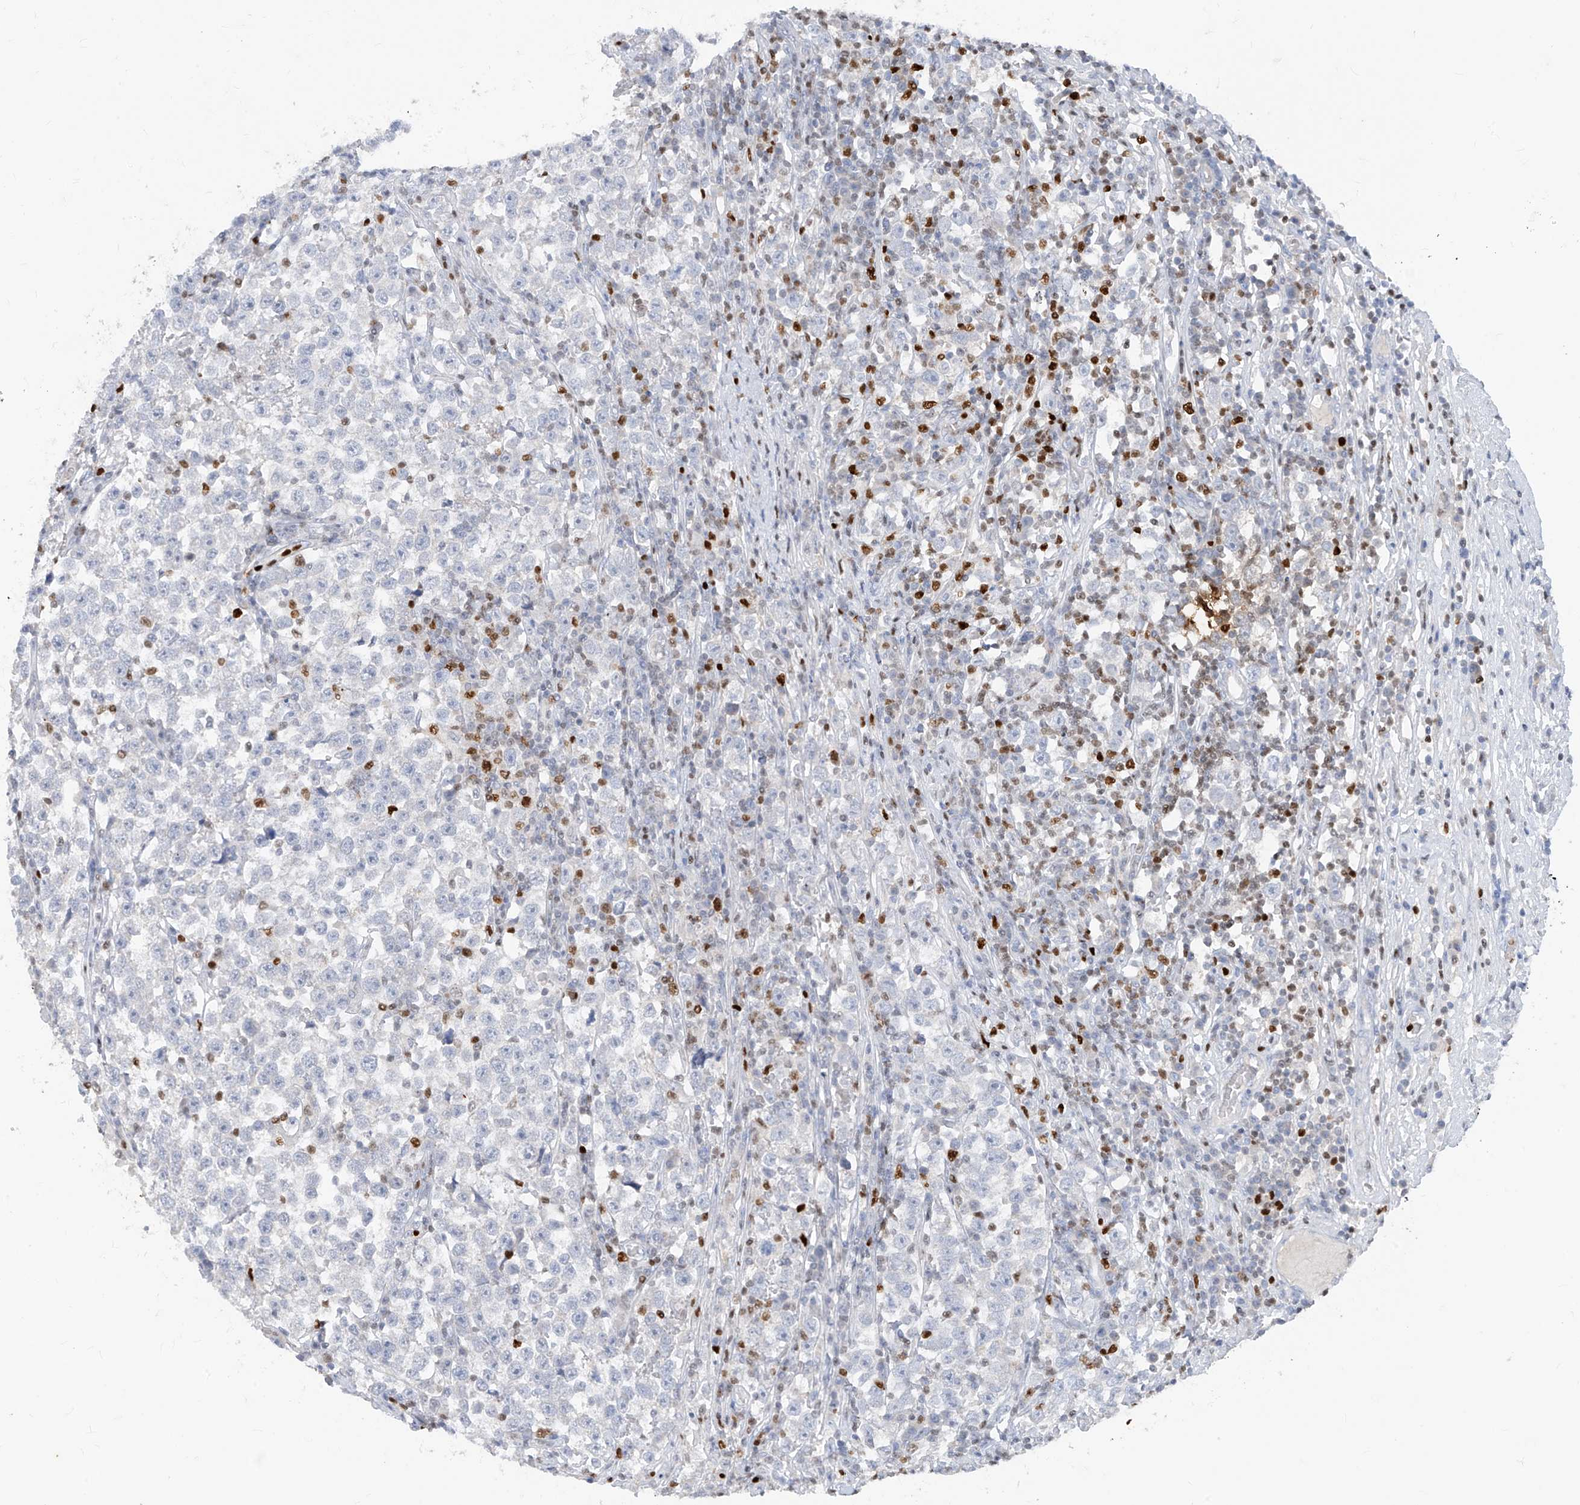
{"staining": {"intensity": "negative", "quantity": "none", "location": "none"}, "tissue": "testis cancer", "cell_type": "Tumor cells", "image_type": "cancer", "snomed": [{"axis": "morphology", "description": "Normal tissue, NOS"}, {"axis": "morphology", "description": "Seminoma, NOS"}, {"axis": "topography", "description": "Testis"}], "caption": "Testis cancer (seminoma) was stained to show a protein in brown. There is no significant expression in tumor cells.", "gene": "TBX21", "patient": {"sex": "male", "age": 43}}